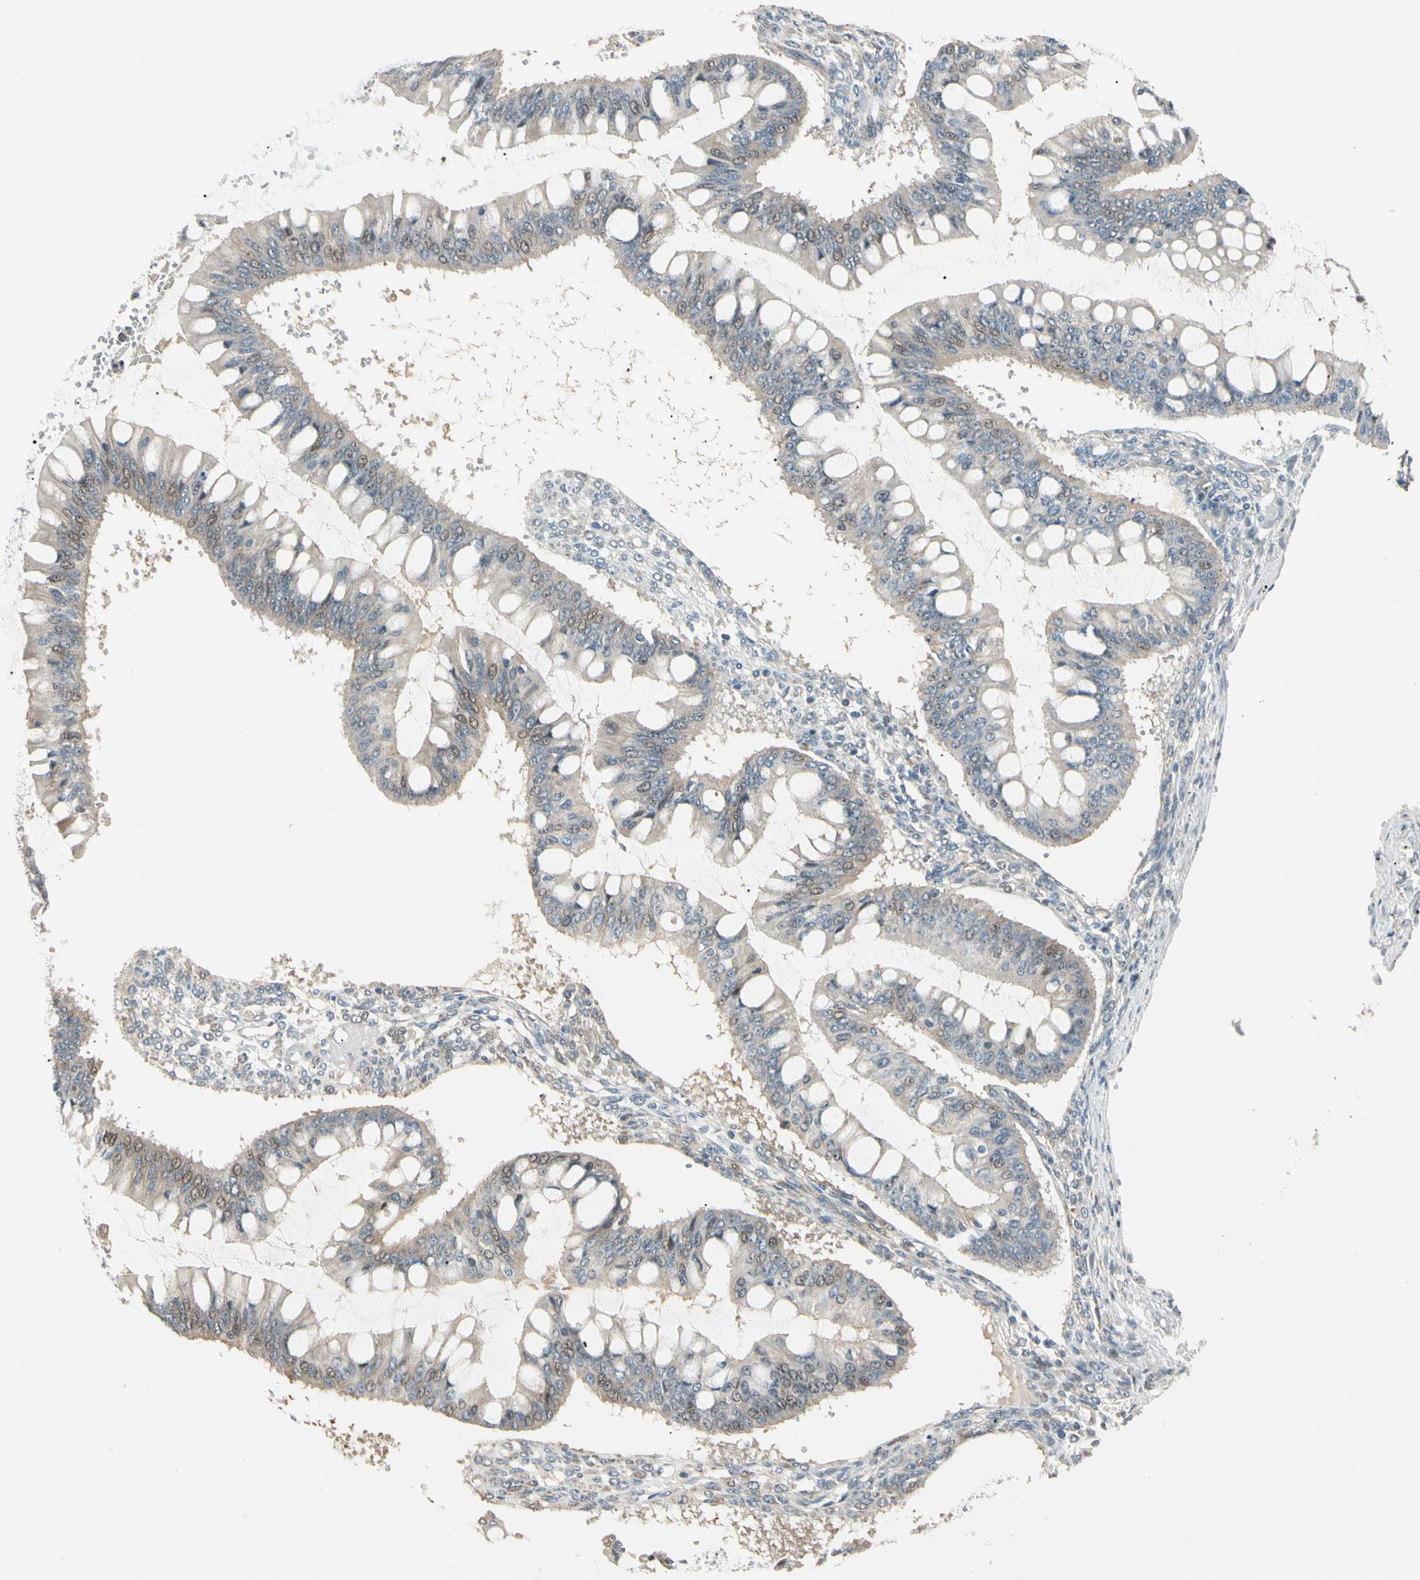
{"staining": {"intensity": "weak", "quantity": ">75%", "location": "cytoplasmic/membranous"}, "tissue": "ovarian cancer", "cell_type": "Tumor cells", "image_type": "cancer", "snomed": [{"axis": "morphology", "description": "Cystadenocarcinoma, mucinous, NOS"}, {"axis": "topography", "description": "Ovary"}], "caption": "Protein expression analysis of human ovarian cancer (mucinous cystadenocarcinoma) reveals weak cytoplasmic/membranous expression in about >75% of tumor cells.", "gene": "P3H2", "patient": {"sex": "female", "age": 73}}